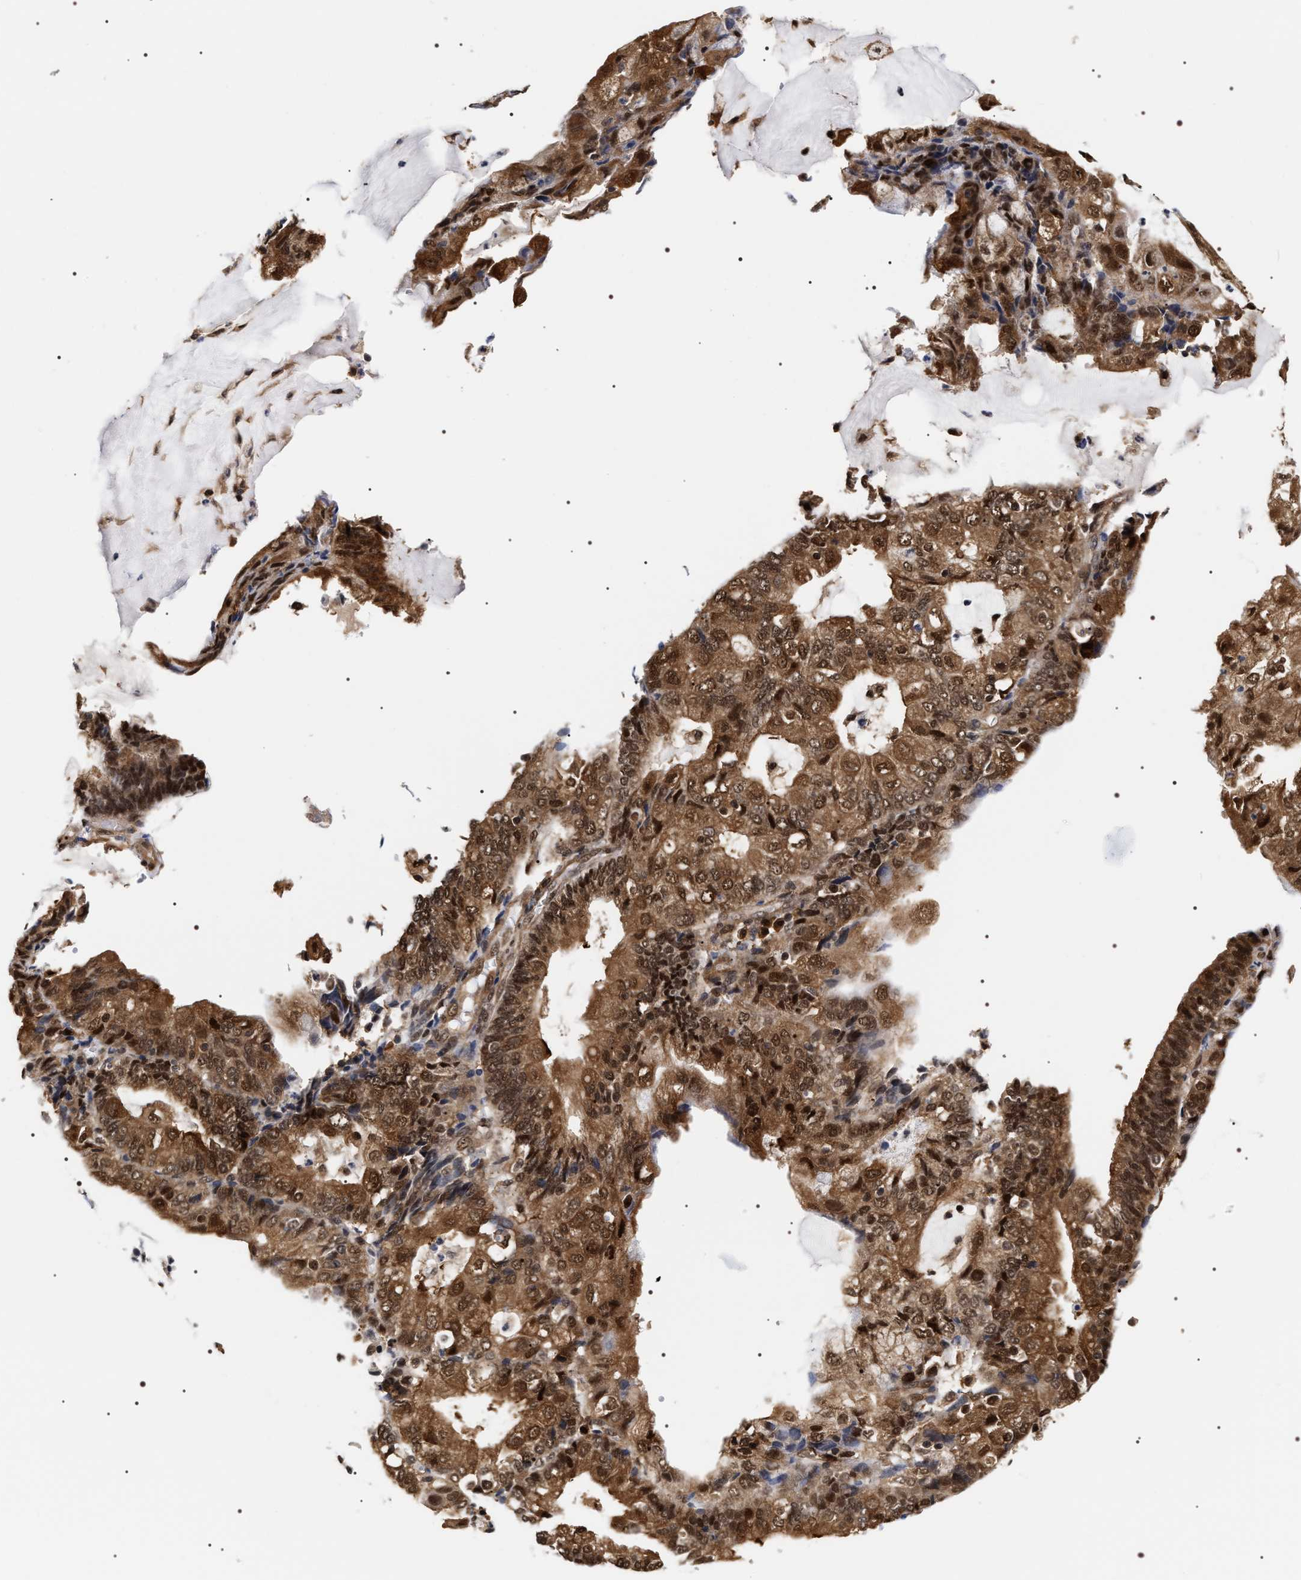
{"staining": {"intensity": "moderate", "quantity": ">75%", "location": "cytoplasmic/membranous,nuclear"}, "tissue": "endometrial cancer", "cell_type": "Tumor cells", "image_type": "cancer", "snomed": [{"axis": "morphology", "description": "Adenocarcinoma, NOS"}, {"axis": "topography", "description": "Endometrium"}], "caption": "Immunohistochemical staining of adenocarcinoma (endometrial) demonstrates medium levels of moderate cytoplasmic/membranous and nuclear protein staining in about >75% of tumor cells.", "gene": "BAG6", "patient": {"sex": "female", "age": 81}}